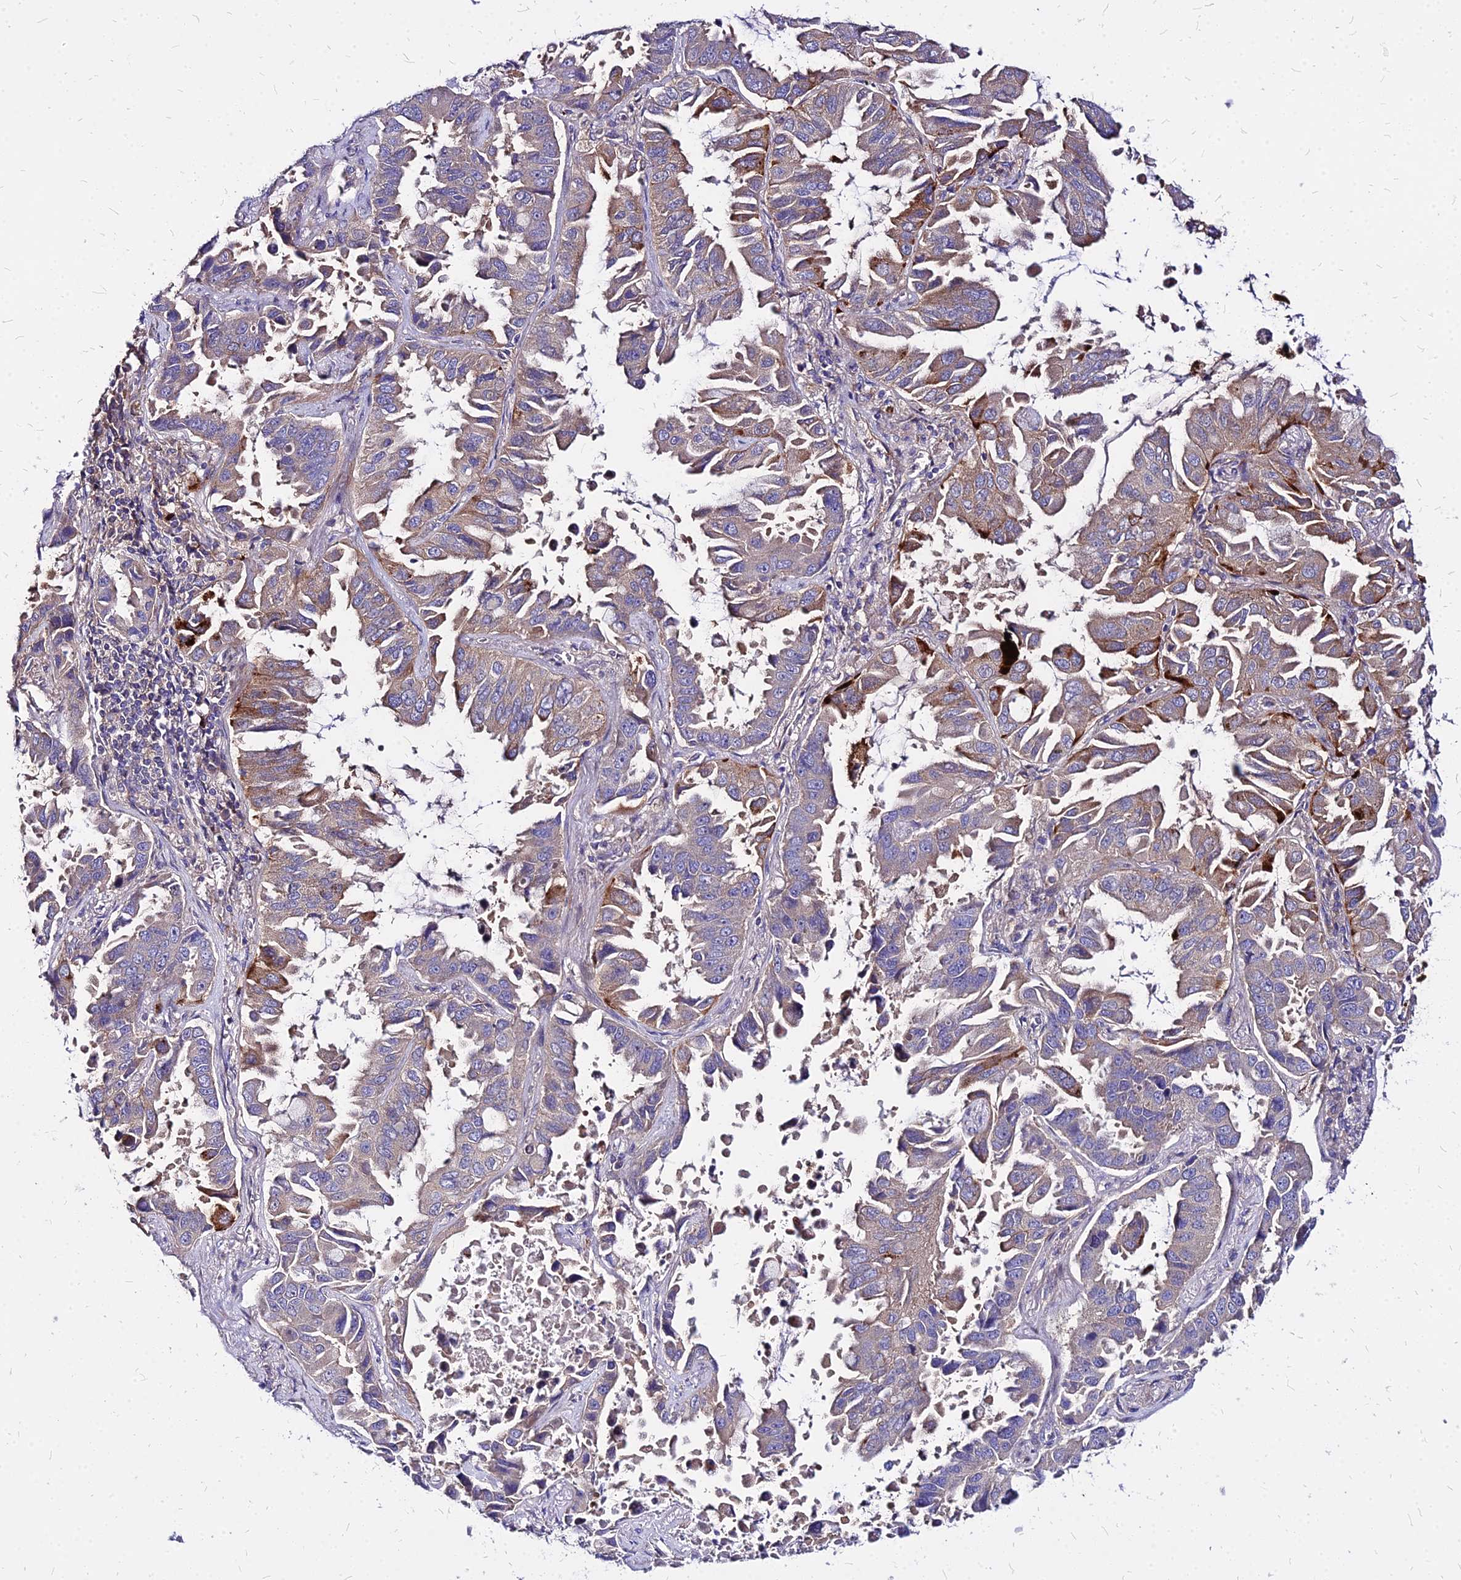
{"staining": {"intensity": "moderate", "quantity": "<25%", "location": "cytoplasmic/membranous"}, "tissue": "lung cancer", "cell_type": "Tumor cells", "image_type": "cancer", "snomed": [{"axis": "morphology", "description": "Adenocarcinoma, NOS"}, {"axis": "topography", "description": "Lung"}], "caption": "The immunohistochemical stain shows moderate cytoplasmic/membranous staining in tumor cells of lung cancer tissue. (IHC, brightfield microscopy, high magnification).", "gene": "COMMD10", "patient": {"sex": "male", "age": 64}}